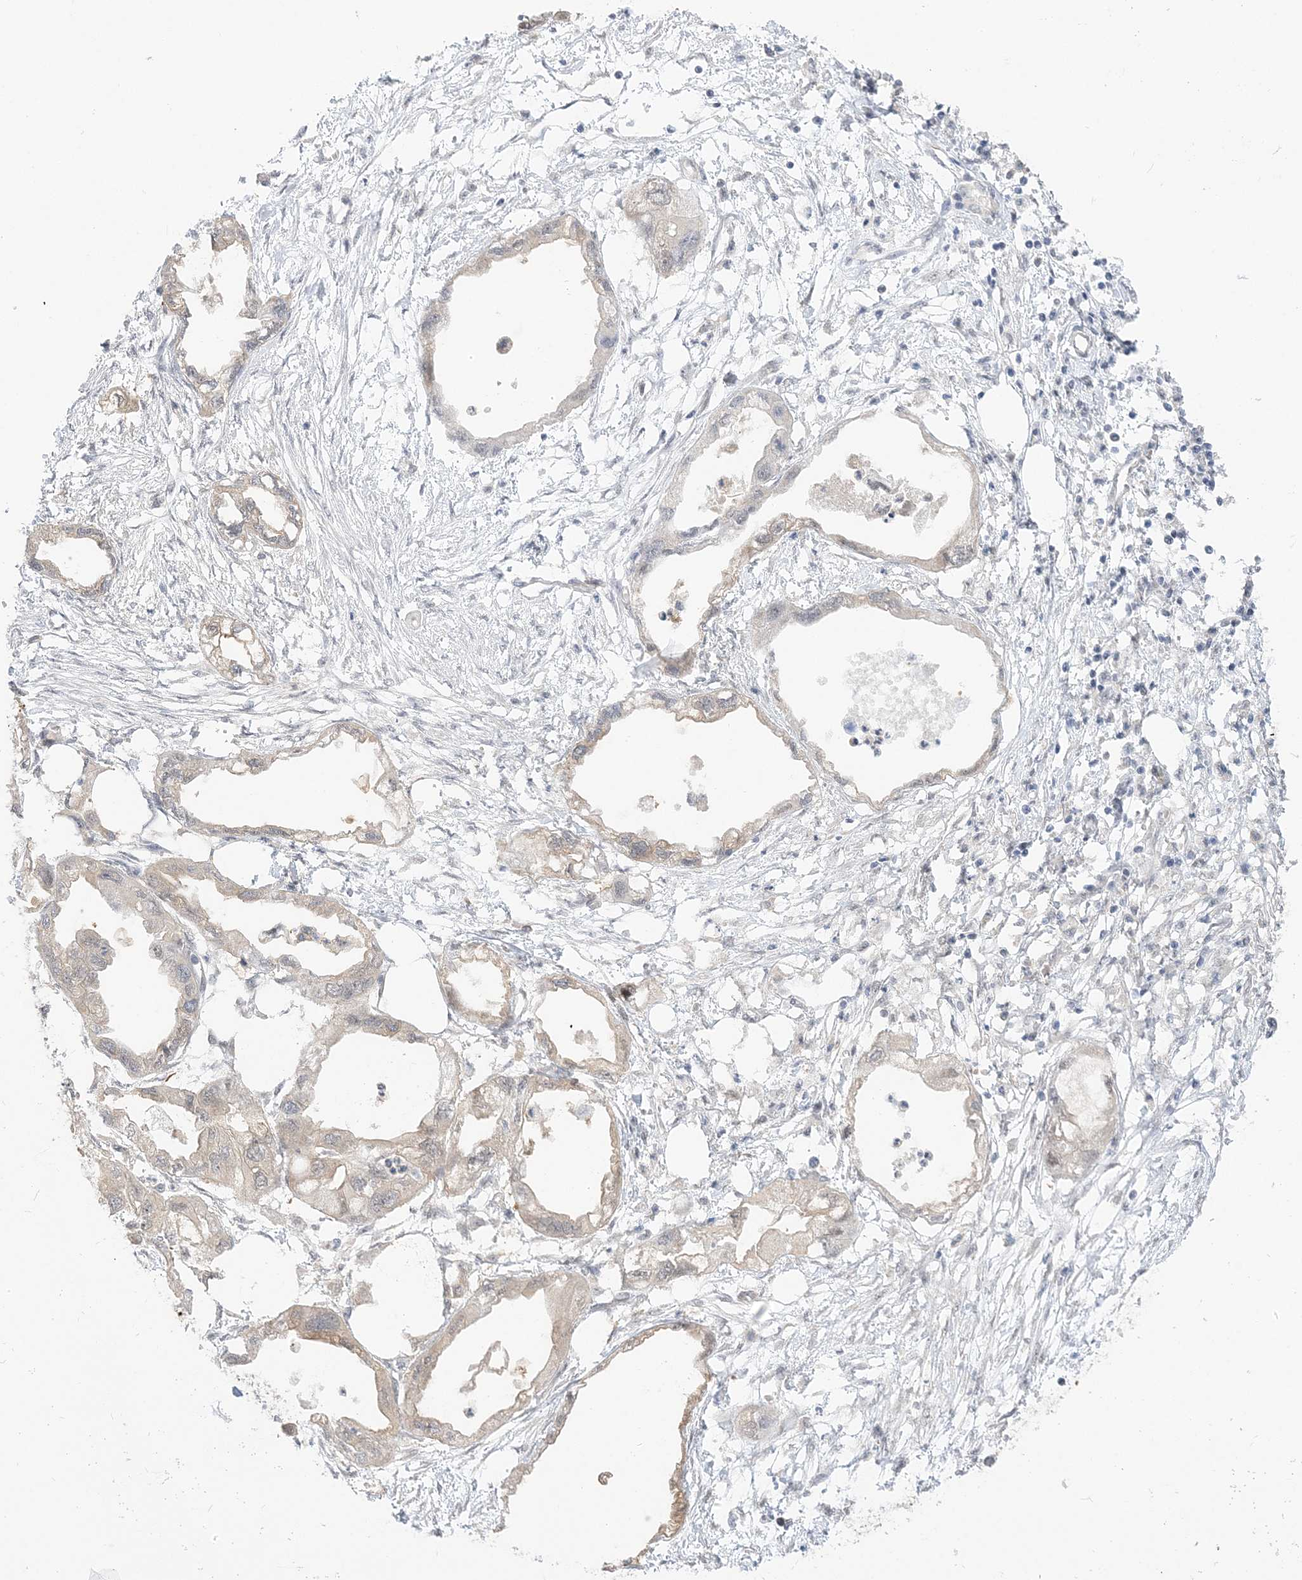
{"staining": {"intensity": "weak", "quantity": "<25%", "location": "cytoplasmic/membranous"}, "tissue": "endometrial cancer", "cell_type": "Tumor cells", "image_type": "cancer", "snomed": [{"axis": "morphology", "description": "Adenocarcinoma, NOS"}, {"axis": "morphology", "description": "Adenocarcinoma, metastatic, NOS"}, {"axis": "topography", "description": "Adipose tissue"}, {"axis": "topography", "description": "Endometrium"}], "caption": "Endometrial adenocarcinoma stained for a protein using immunohistochemistry displays no staining tumor cells.", "gene": "THADA", "patient": {"sex": "female", "age": 67}}